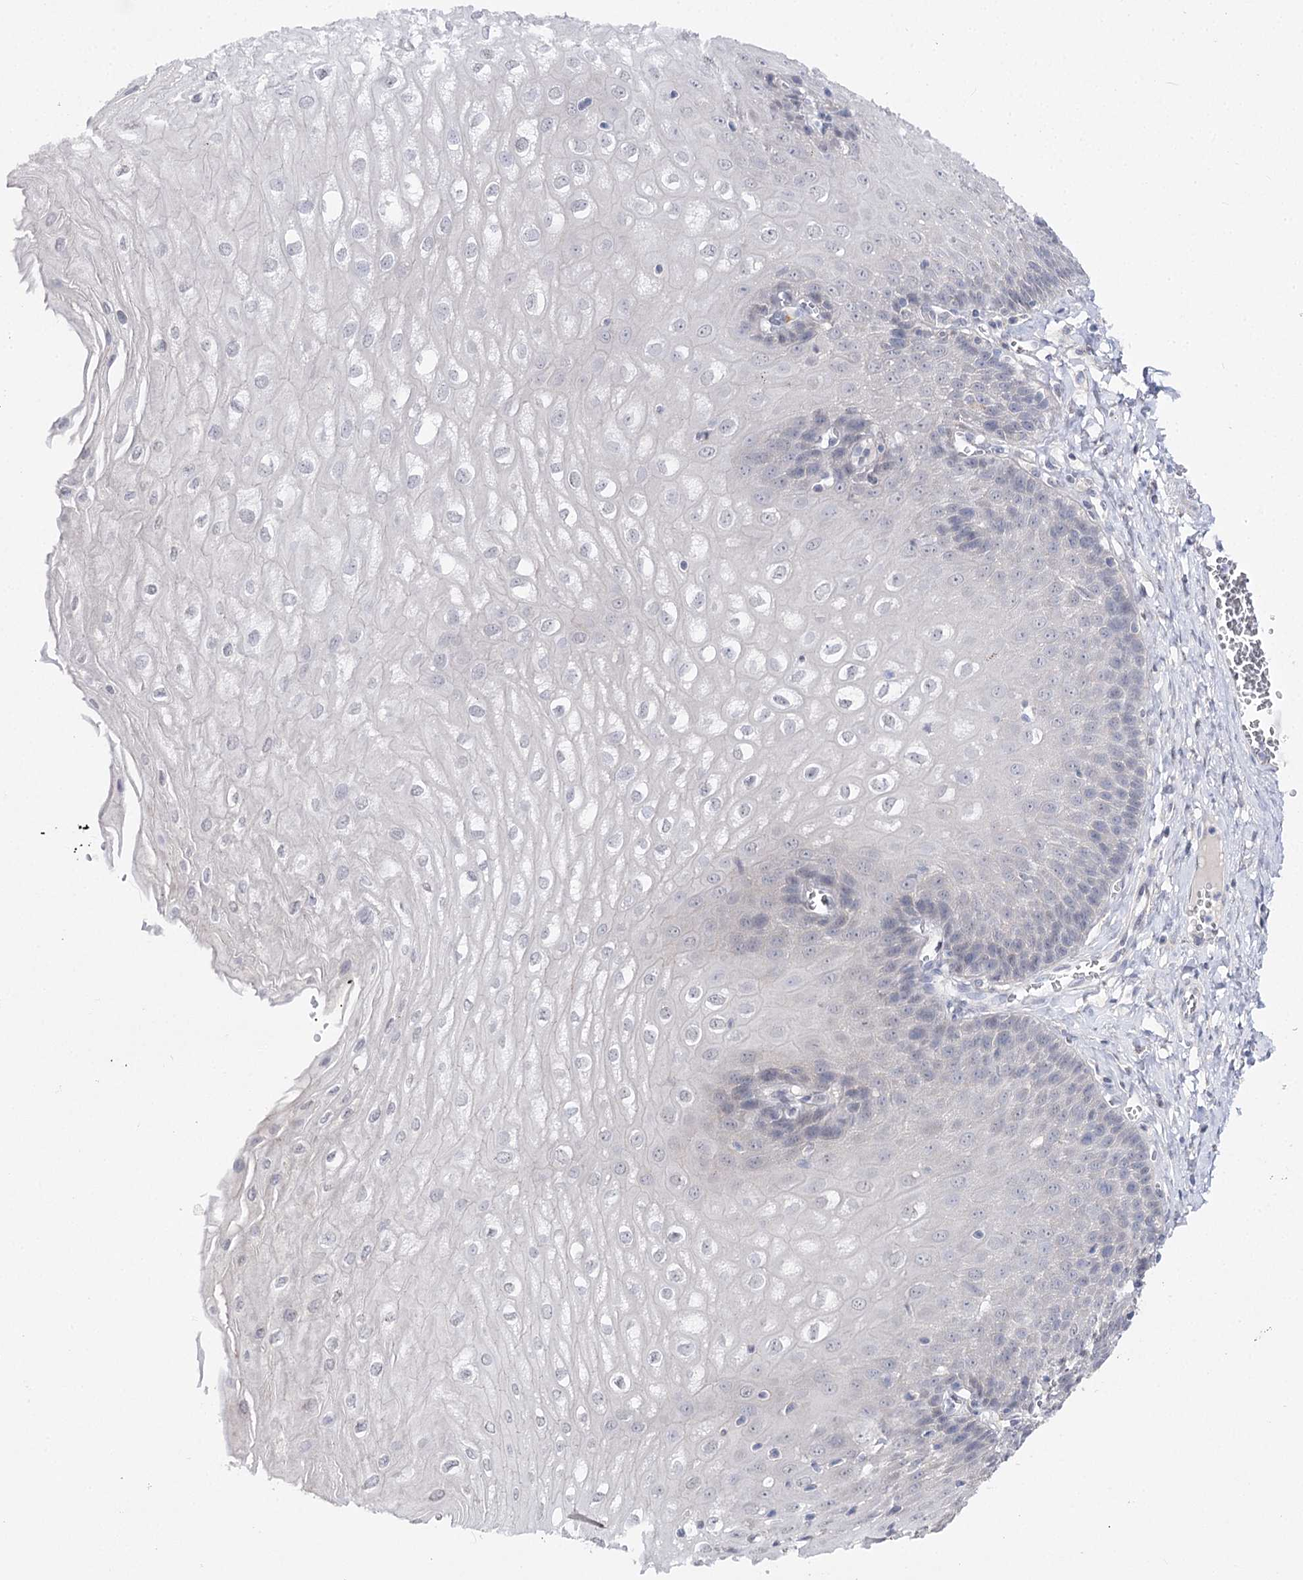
{"staining": {"intensity": "negative", "quantity": "none", "location": "none"}, "tissue": "esophagus", "cell_type": "Squamous epithelial cells", "image_type": "normal", "snomed": [{"axis": "morphology", "description": "Normal tissue, NOS"}, {"axis": "topography", "description": "Esophagus"}], "caption": "Human esophagus stained for a protein using immunohistochemistry (IHC) exhibits no positivity in squamous epithelial cells.", "gene": "ATP10B", "patient": {"sex": "male", "age": 60}}